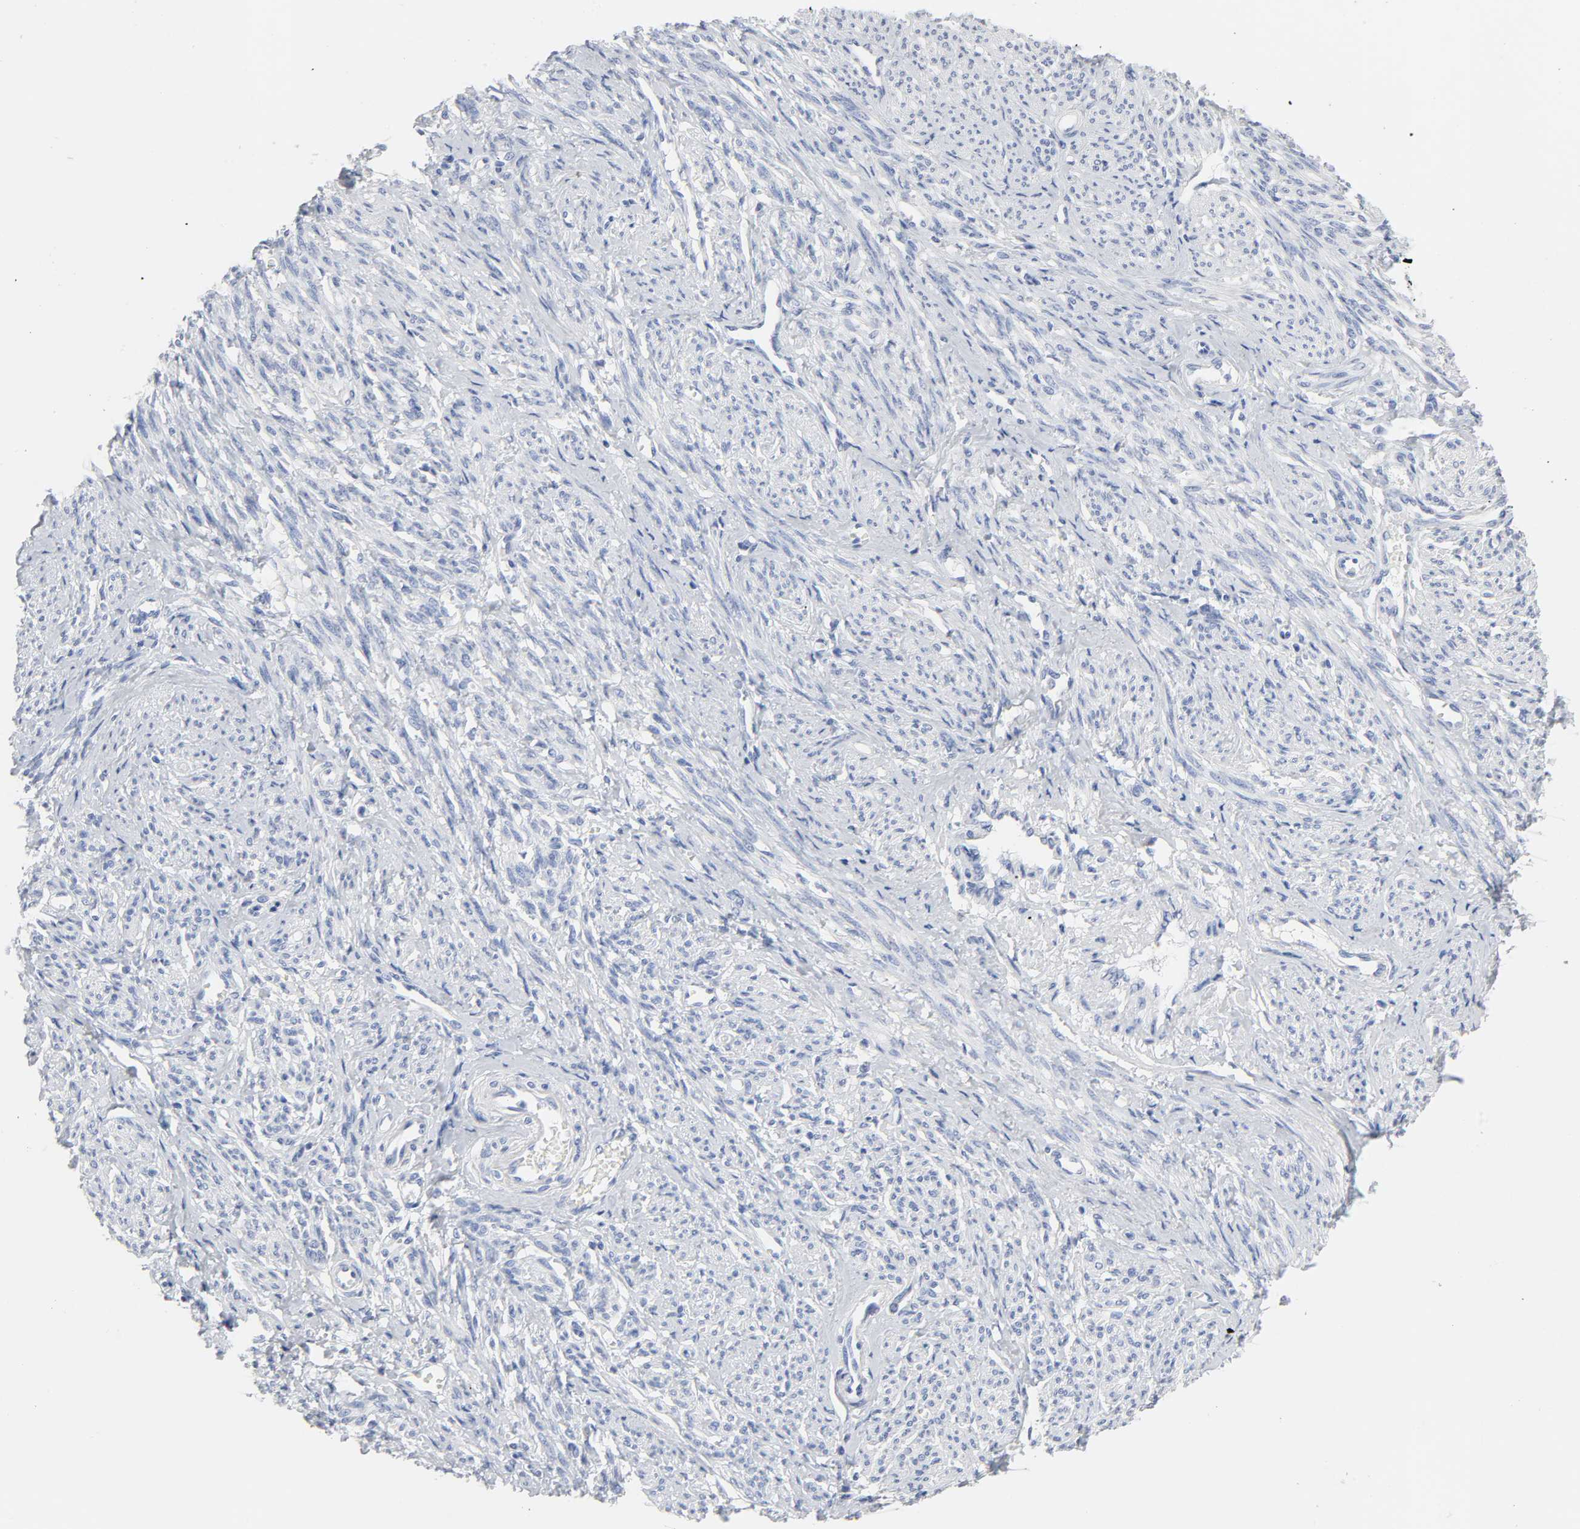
{"staining": {"intensity": "negative", "quantity": "none", "location": "none"}, "tissue": "smooth muscle", "cell_type": "Smooth muscle cells", "image_type": "normal", "snomed": [{"axis": "morphology", "description": "Normal tissue, NOS"}, {"axis": "topography", "description": "Smooth muscle"}], "caption": "Smooth muscle cells are negative for brown protein staining in normal smooth muscle. (DAB (3,3'-diaminobenzidine) immunohistochemistry (IHC) with hematoxylin counter stain).", "gene": "ACP3", "patient": {"sex": "female", "age": 65}}